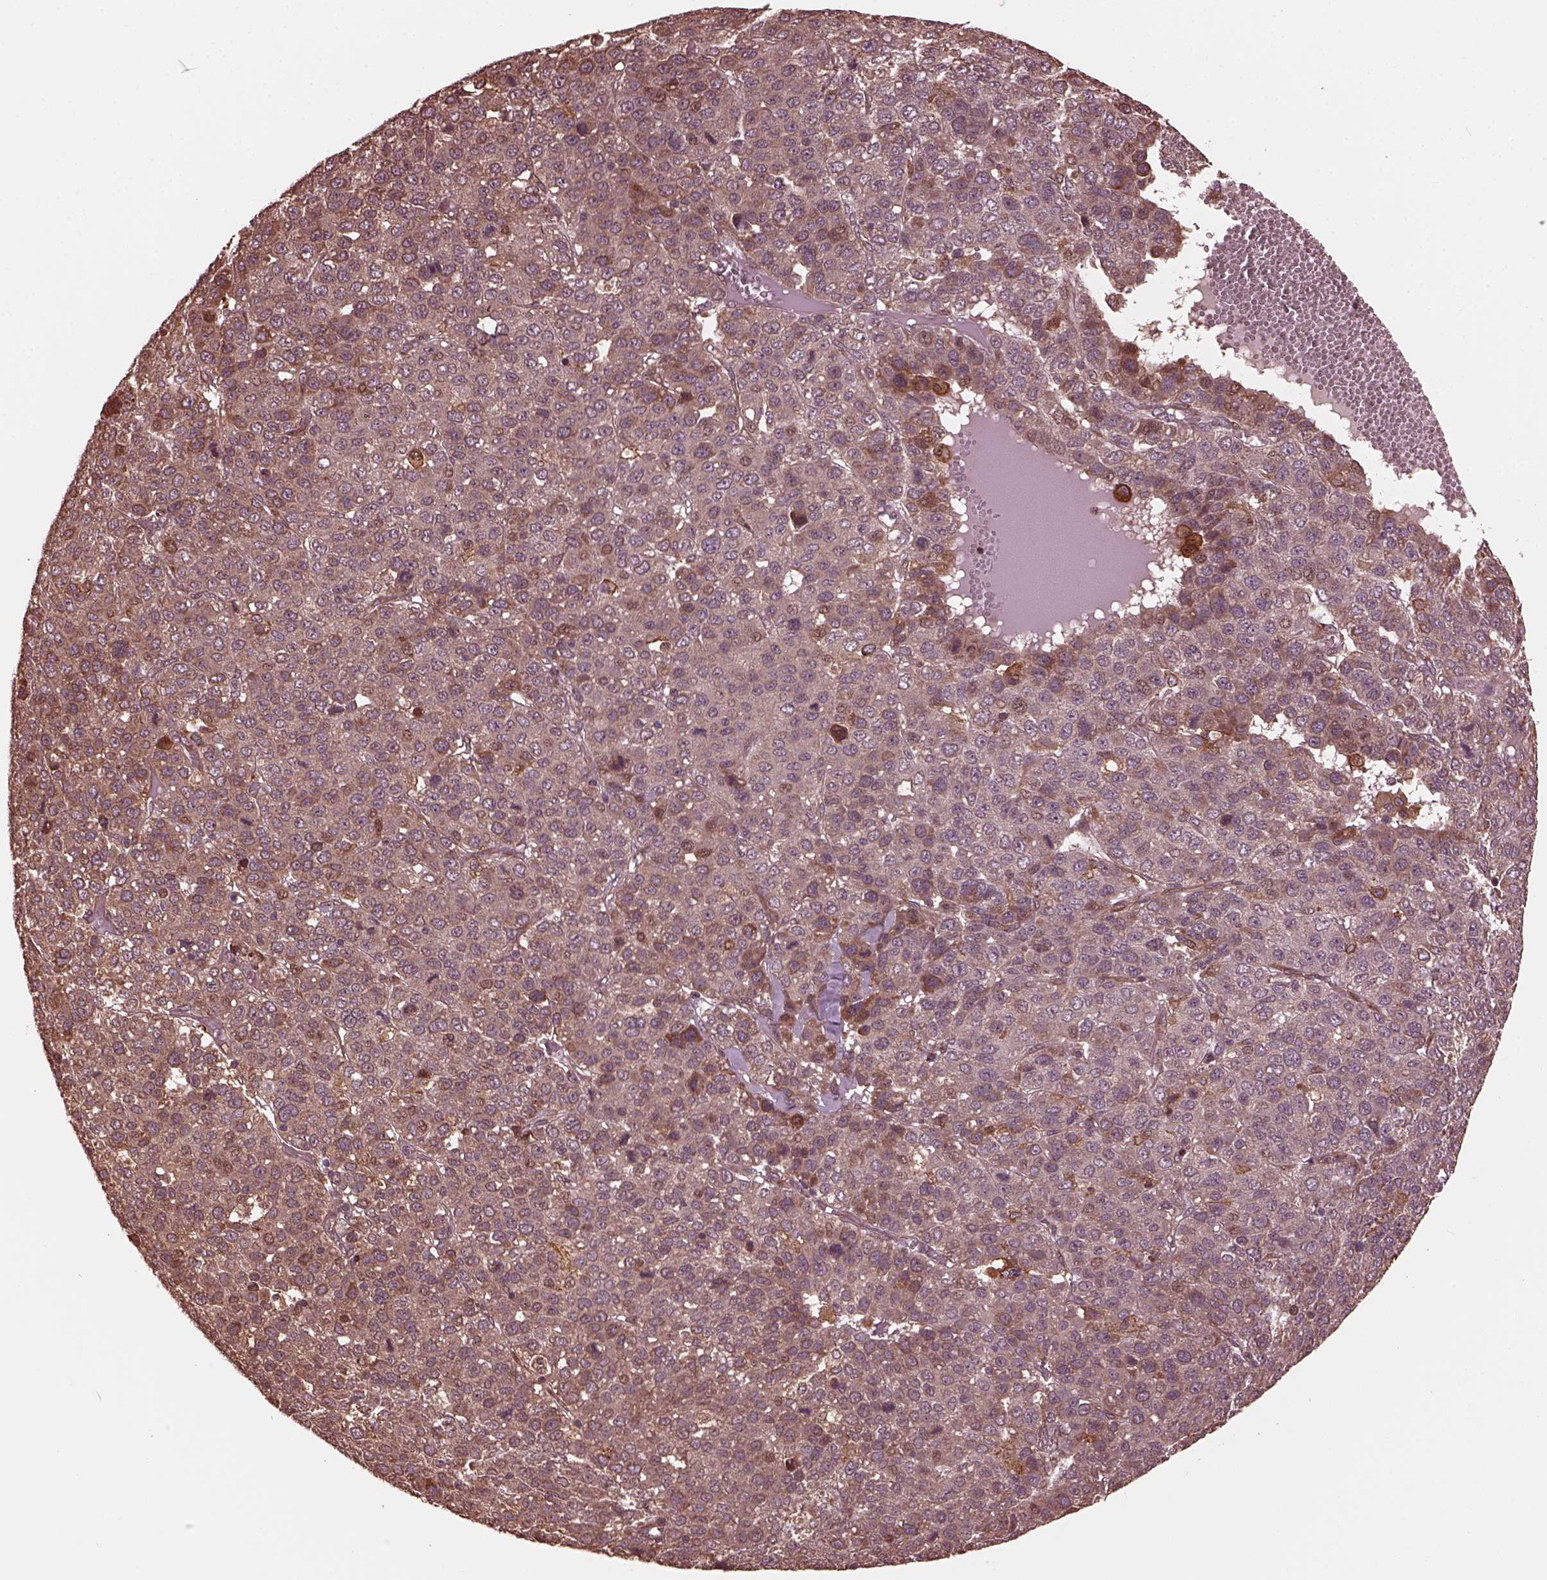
{"staining": {"intensity": "weak", "quantity": ">75%", "location": "cytoplasmic/membranous"}, "tissue": "liver cancer", "cell_type": "Tumor cells", "image_type": "cancer", "snomed": [{"axis": "morphology", "description": "Carcinoma, Hepatocellular, NOS"}, {"axis": "topography", "description": "Liver"}], "caption": "Human liver cancer stained with a protein marker shows weak staining in tumor cells.", "gene": "ZNF292", "patient": {"sex": "male", "age": 69}}